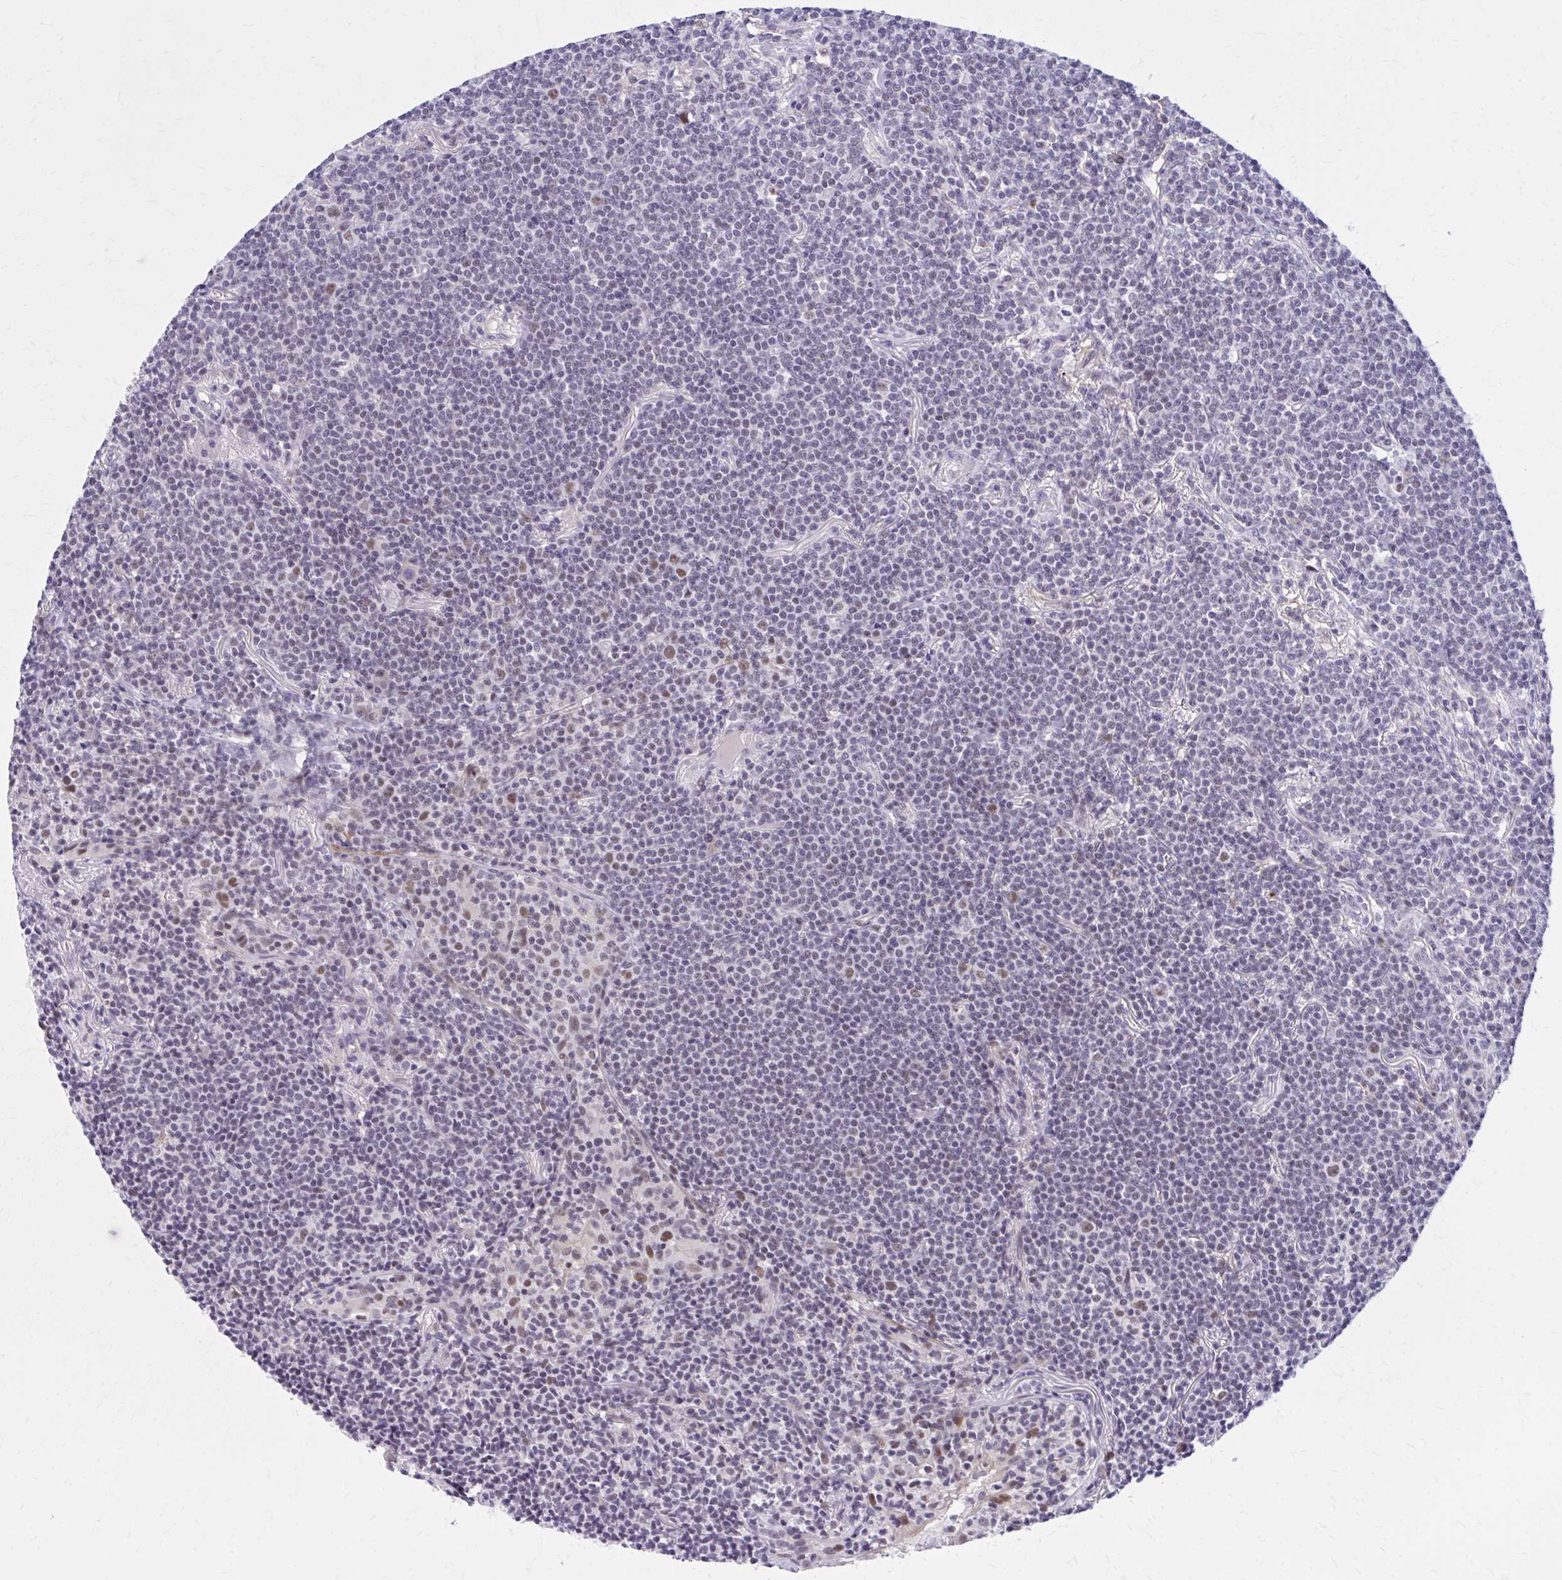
{"staining": {"intensity": "negative", "quantity": "none", "location": "none"}, "tissue": "lymphoma", "cell_type": "Tumor cells", "image_type": "cancer", "snomed": [{"axis": "morphology", "description": "Malignant lymphoma, non-Hodgkin's type, Low grade"}, {"axis": "topography", "description": "Lung"}], "caption": "High power microscopy image of an immunohistochemistry (IHC) image of malignant lymphoma, non-Hodgkin's type (low-grade), revealing no significant expression in tumor cells.", "gene": "ZBTB25", "patient": {"sex": "female", "age": 71}}